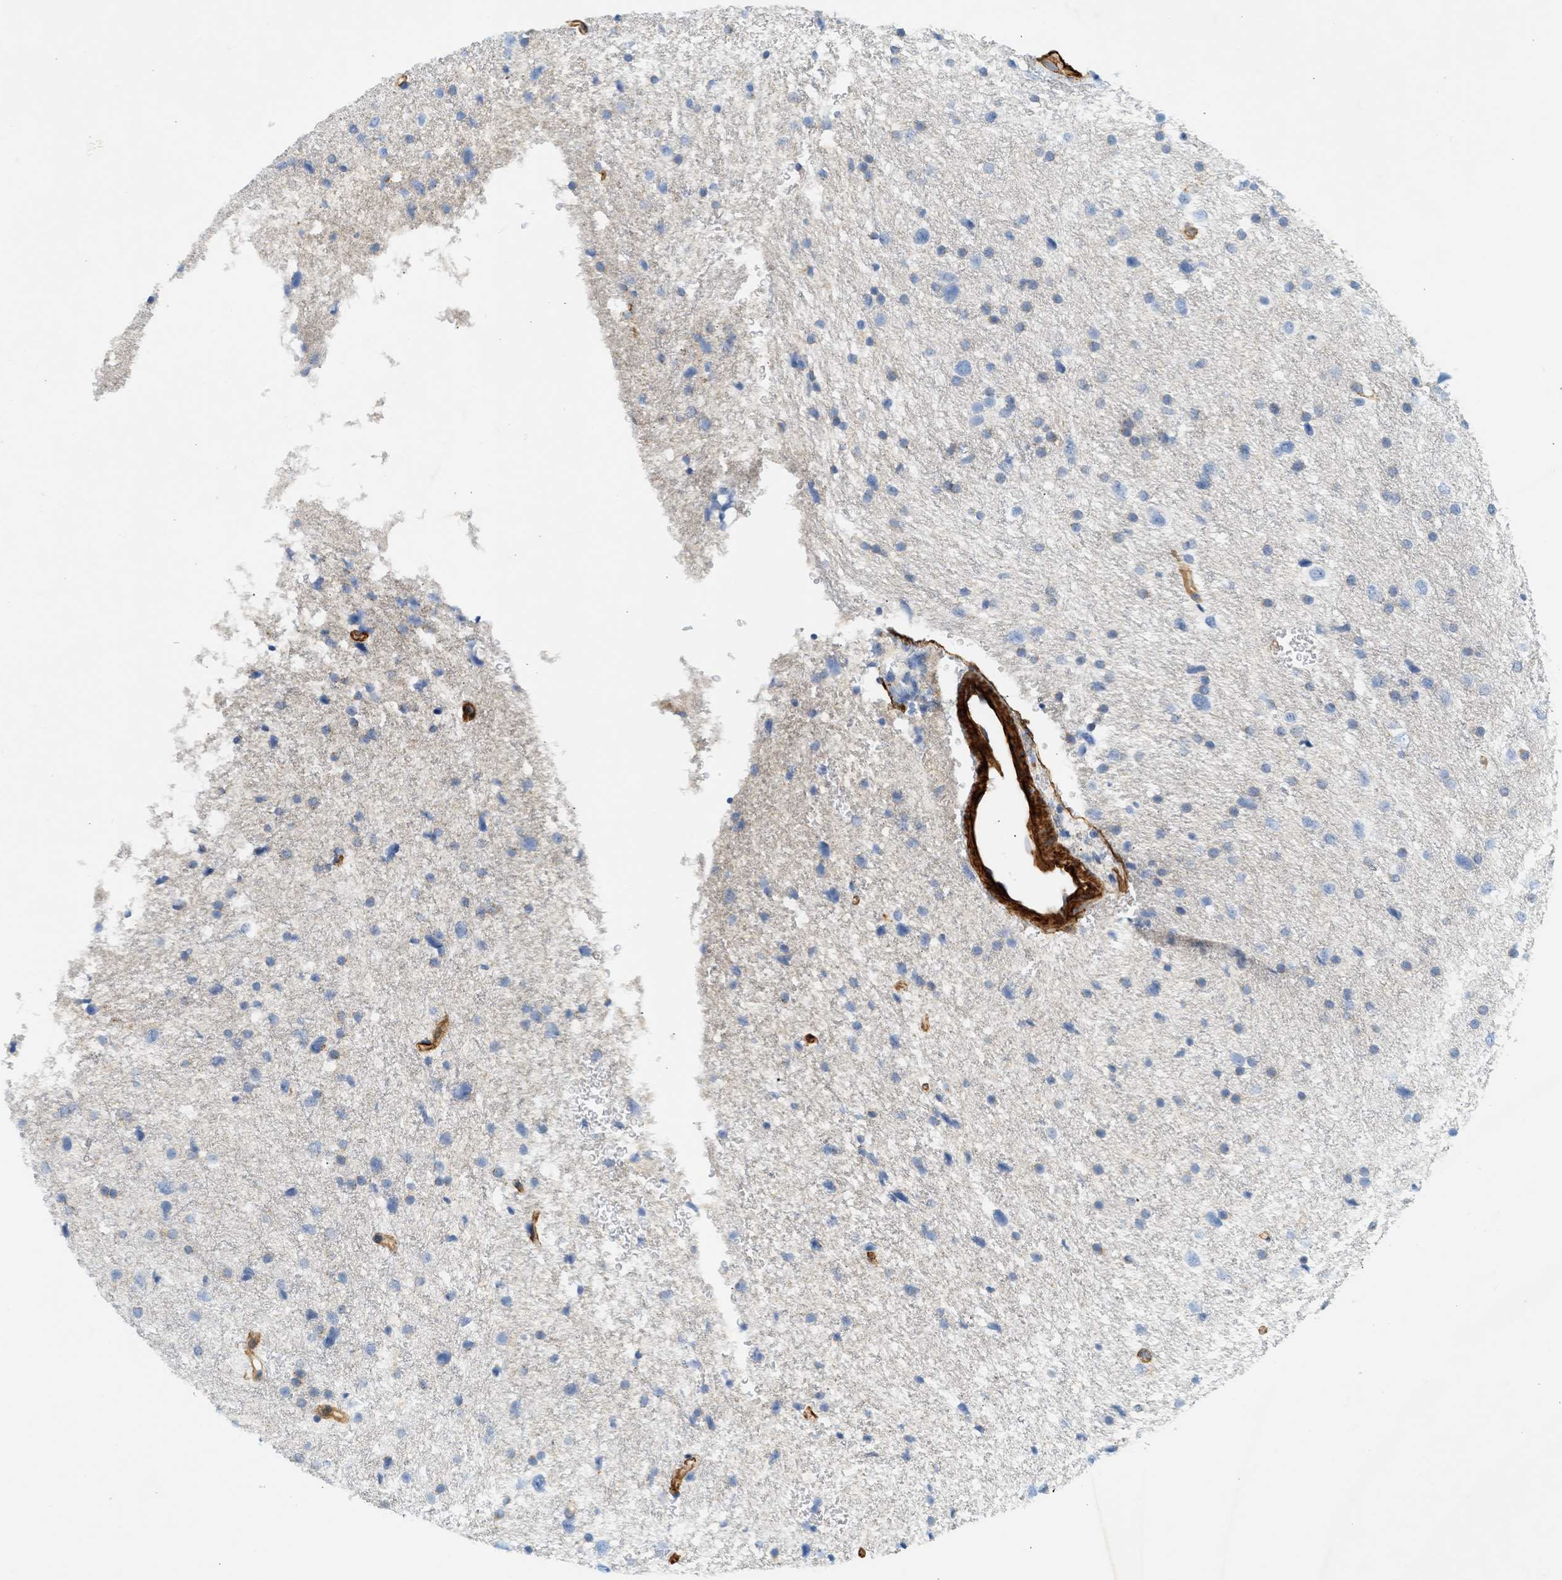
{"staining": {"intensity": "negative", "quantity": "none", "location": "none"}, "tissue": "glioma", "cell_type": "Tumor cells", "image_type": "cancer", "snomed": [{"axis": "morphology", "description": "Glioma, malignant, Low grade"}, {"axis": "topography", "description": "Brain"}], "caption": "Photomicrograph shows no protein positivity in tumor cells of glioma tissue.", "gene": "SLC30A7", "patient": {"sex": "female", "age": 37}}